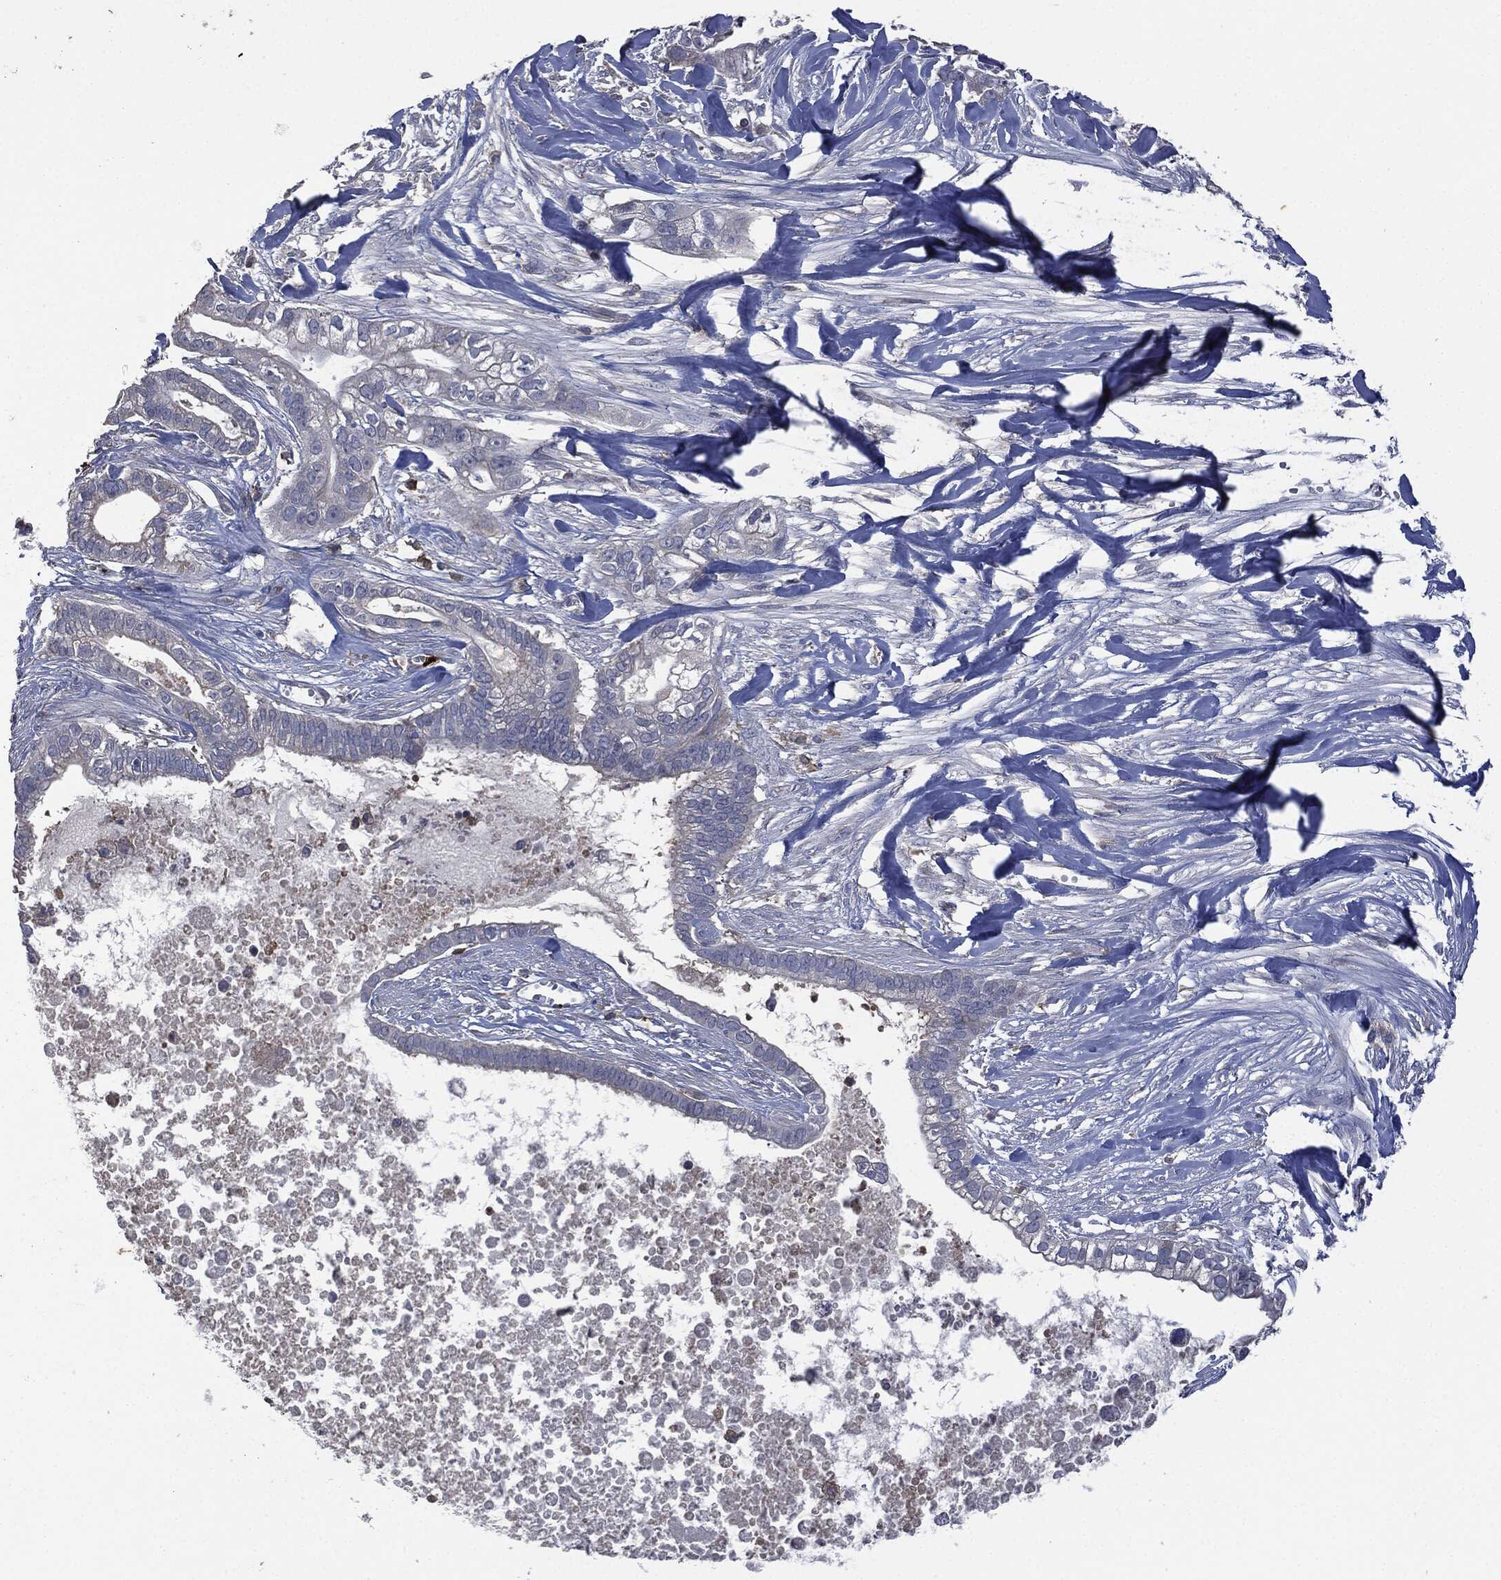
{"staining": {"intensity": "negative", "quantity": "none", "location": "none"}, "tissue": "pancreatic cancer", "cell_type": "Tumor cells", "image_type": "cancer", "snomed": [{"axis": "morphology", "description": "Adenocarcinoma, NOS"}, {"axis": "topography", "description": "Pancreas"}], "caption": "High magnification brightfield microscopy of pancreatic cancer (adenocarcinoma) stained with DAB (3,3'-diaminobenzidine) (brown) and counterstained with hematoxylin (blue): tumor cells show no significant positivity.", "gene": "CD33", "patient": {"sex": "male", "age": 61}}